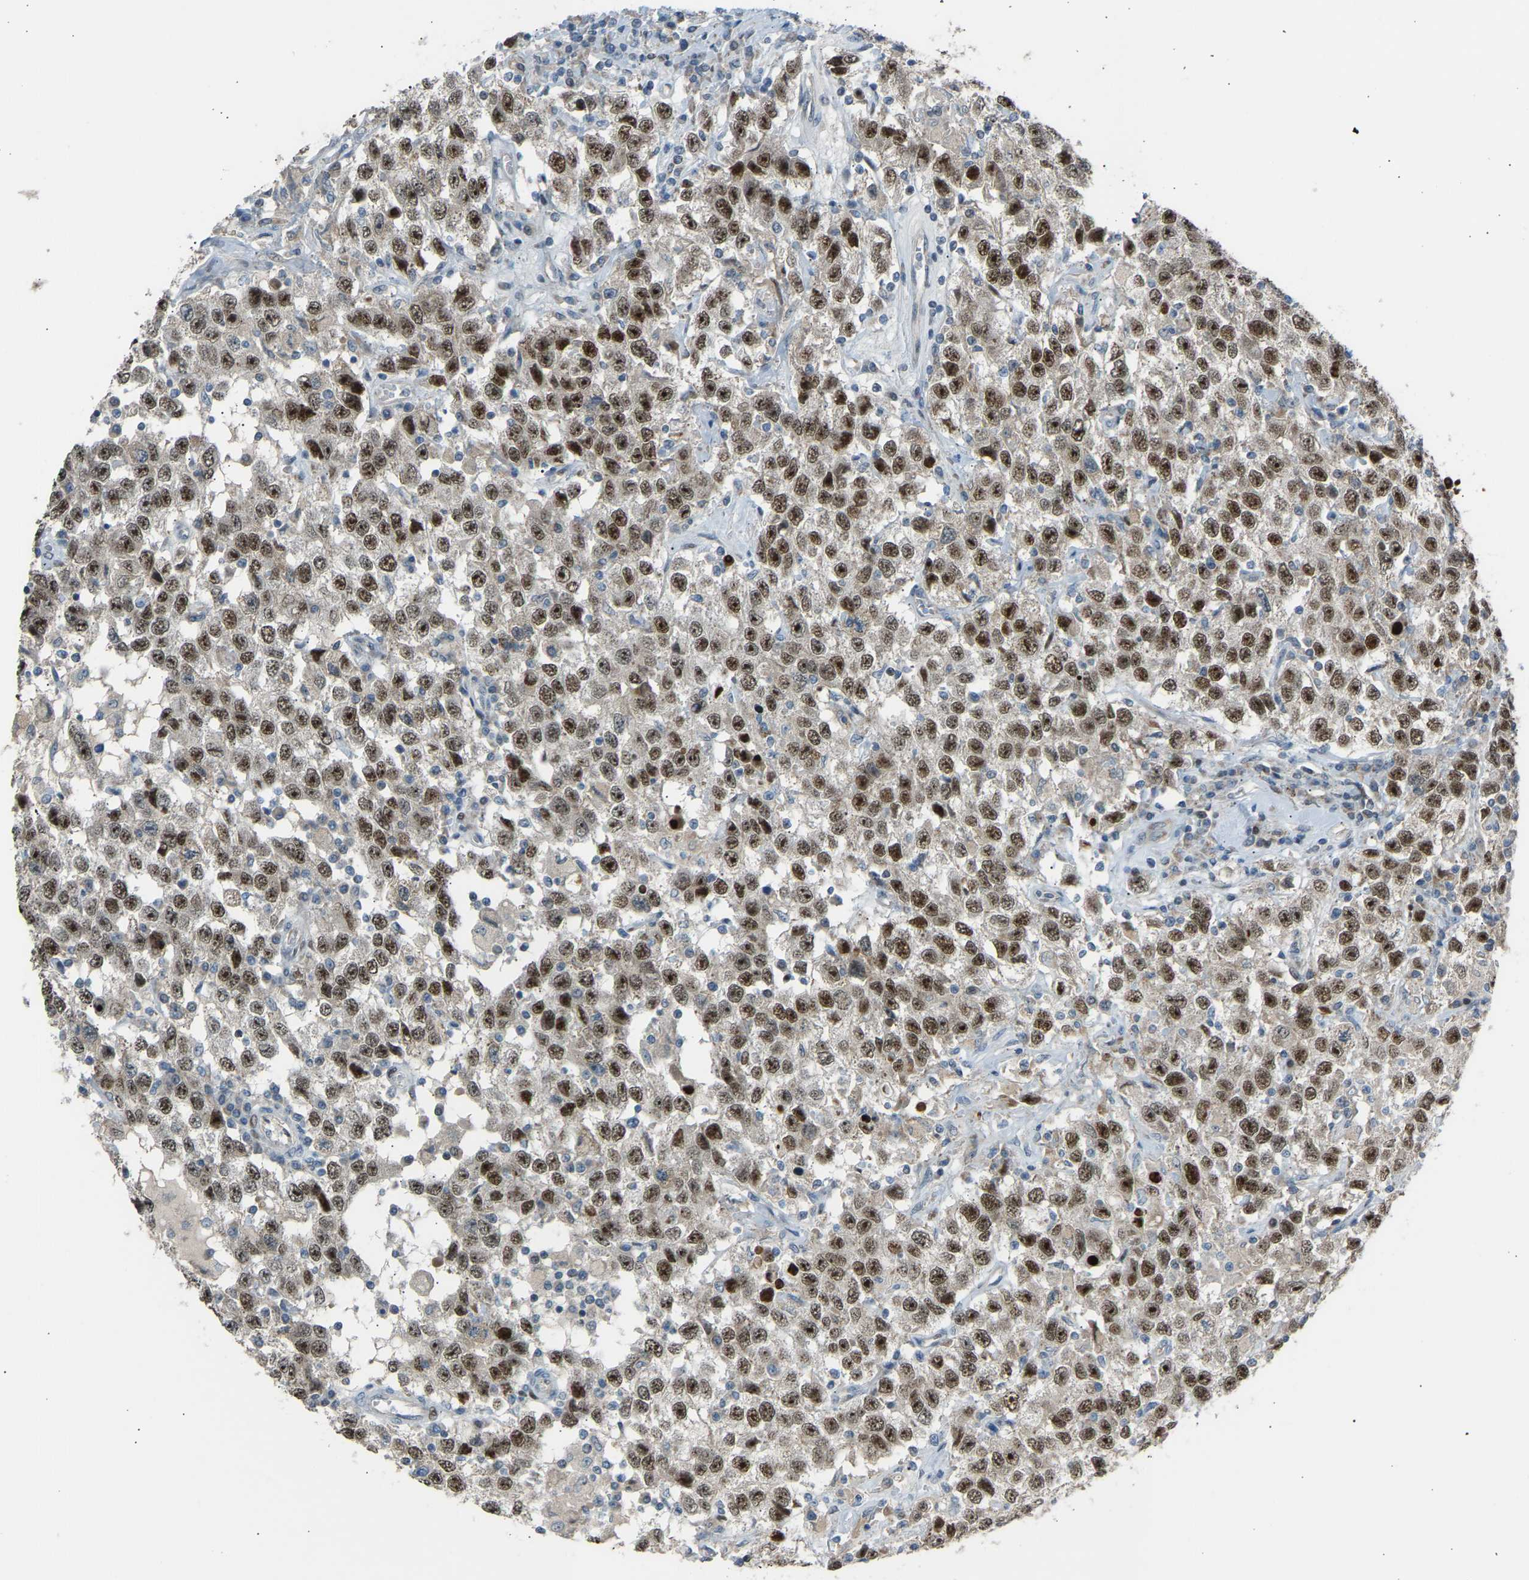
{"staining": {"intensity": "strong", "quantity": ">75%", "location": "nuclear"}, "tissue": "testis cancer", "cell_type": "Tumor cells", "image_type": "cancer", "snomed": [{"axis": "morphology", "description": "Seminoma, NOS"}, {"axis": "topography", "description": "Testis"}], "caption": "The histopathology image demonstrates a brown stain indicating the presence of a protein in the nuclear of tumor cells in testis seminoma. (Brightfield microscopy of DAB IHC at high magnification).", "gene": "VPS41", "patient": {"sex": "male", "age": 41}}